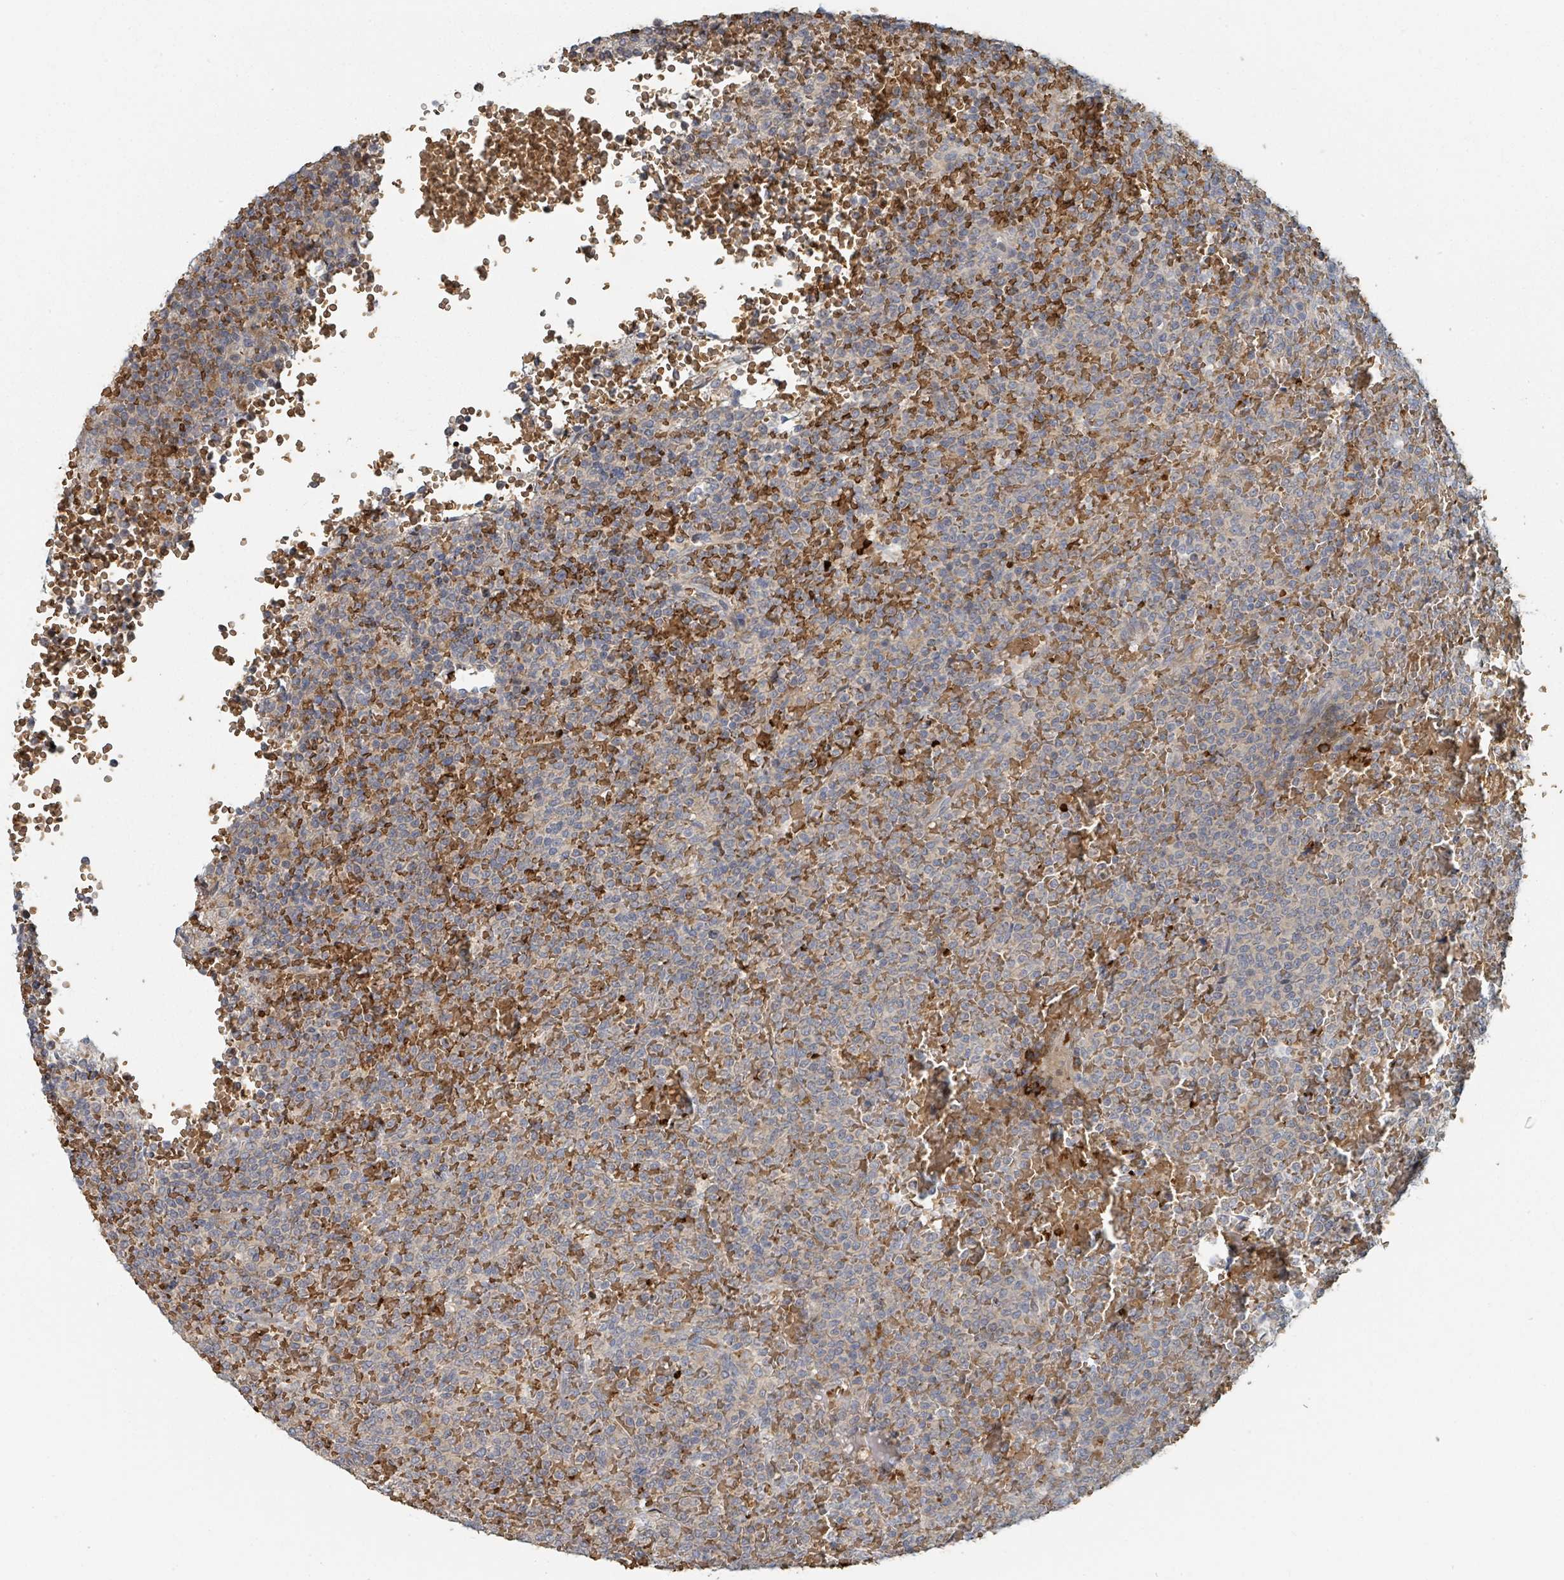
{"staining": {"intensity": "negative", "quantity": "none", "location": "none"}, "tissue": "lymphoma", "cell_type": "Tumor cells", "image_type": "cancer", "snomed": [{"axis": "morphology", "description": "Malignant lymphoma, non-Hodgkin's type, Low grade"}, {"axis": "topography", "description": "Spleen"}], "caption": "A histopathology image of human lymphoma is negative for staining in tumor cells.", "gene": "TRPC4AP", "patient": {"sex": "male", "age": 60}}